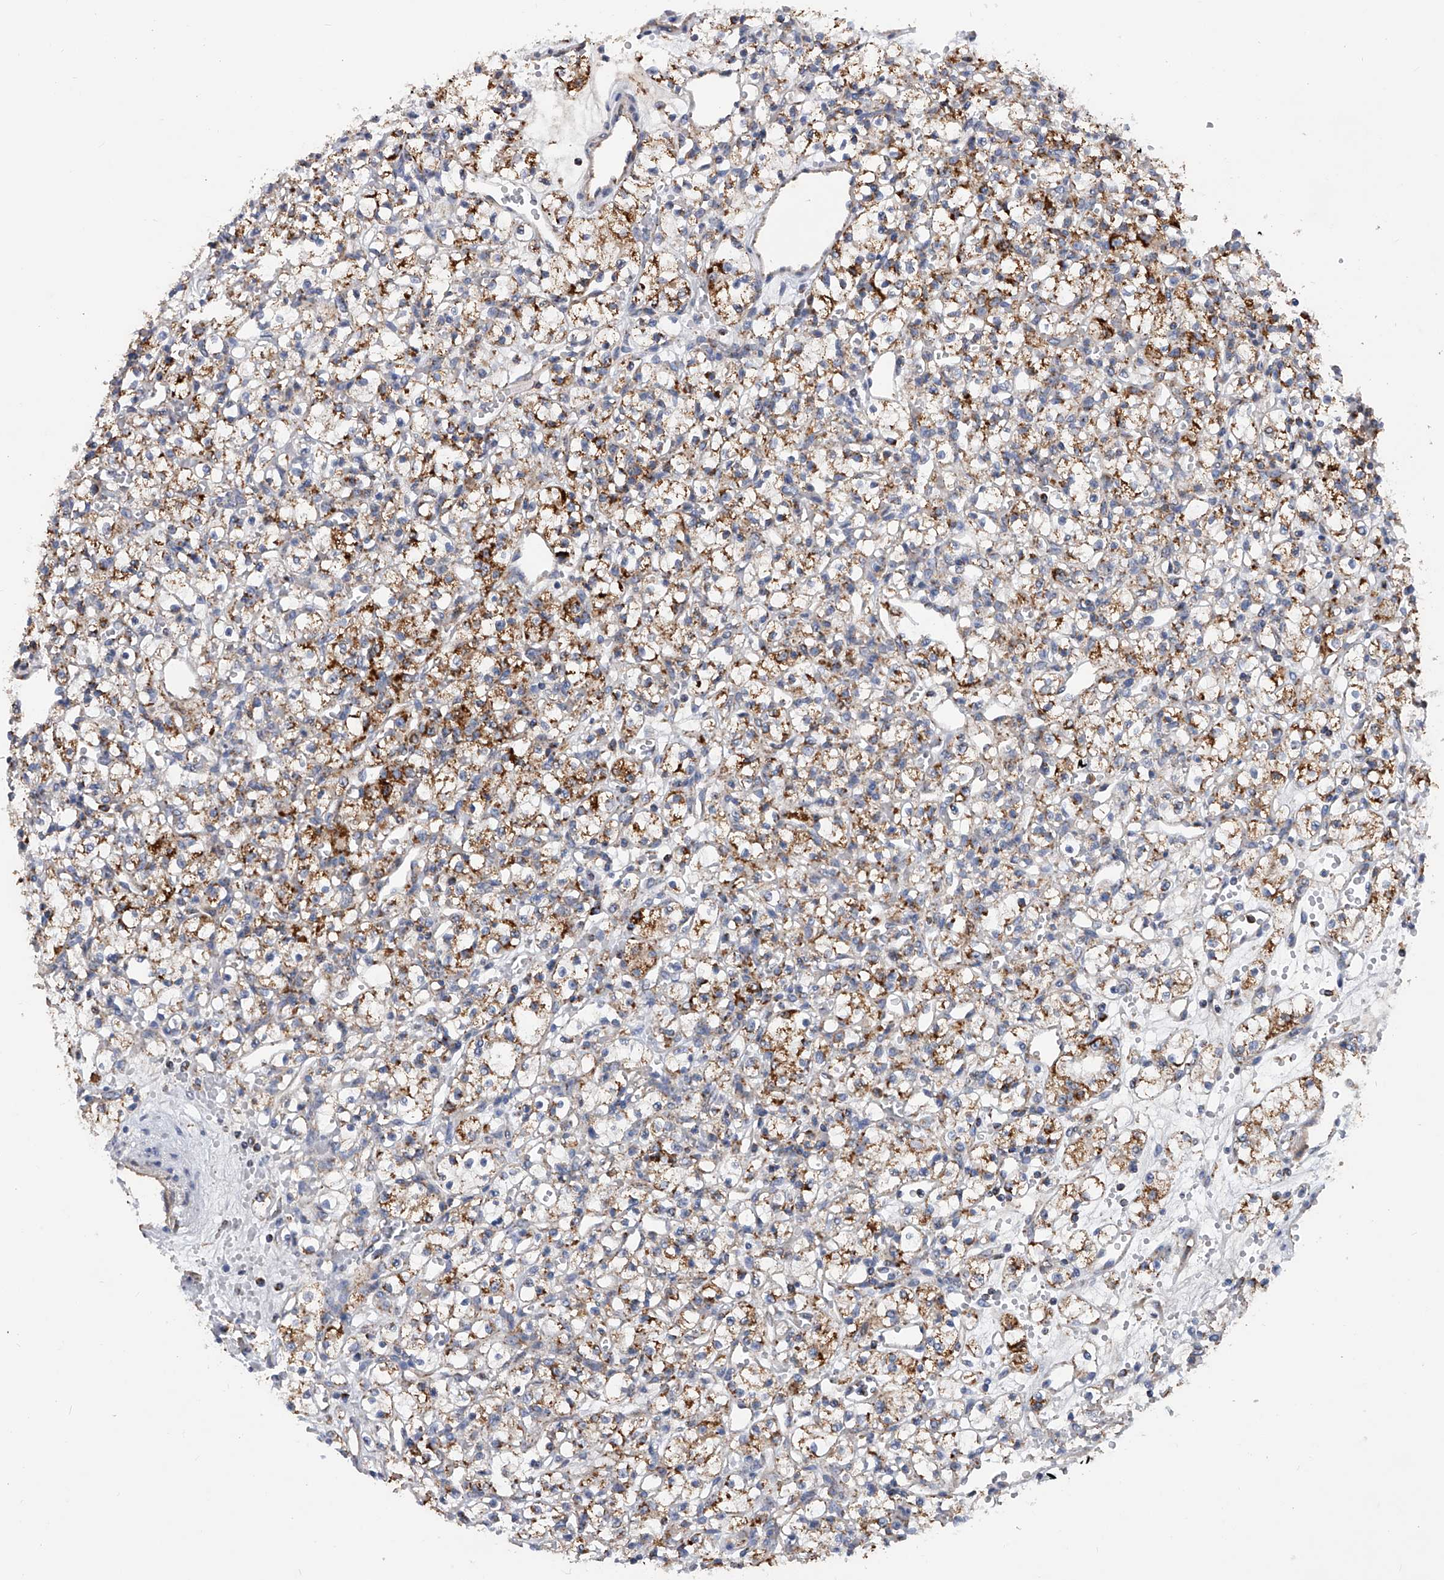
{"staining": {"intensity": "strong", "quantity": ">75%", "location": "cytoplasmic/membranous"}, "tissue": "renal cancer", "cell_type": "Tumor cells", "image_type": "cancer", "snomed": [{"axis": "morphology", "description": "Adenocarcinoma, NOS"}, {"axis": "topography", "description": "Kidney"}], "caption": "The micrograph exhibits a brown stain indicating the presence of a protein in the cytoplasmic/membranous of tumor cells in renal cancer. Nuclei are stained in blue.", "gene": "PDSS2", "patient": {"sex": "female", "age": 59}}